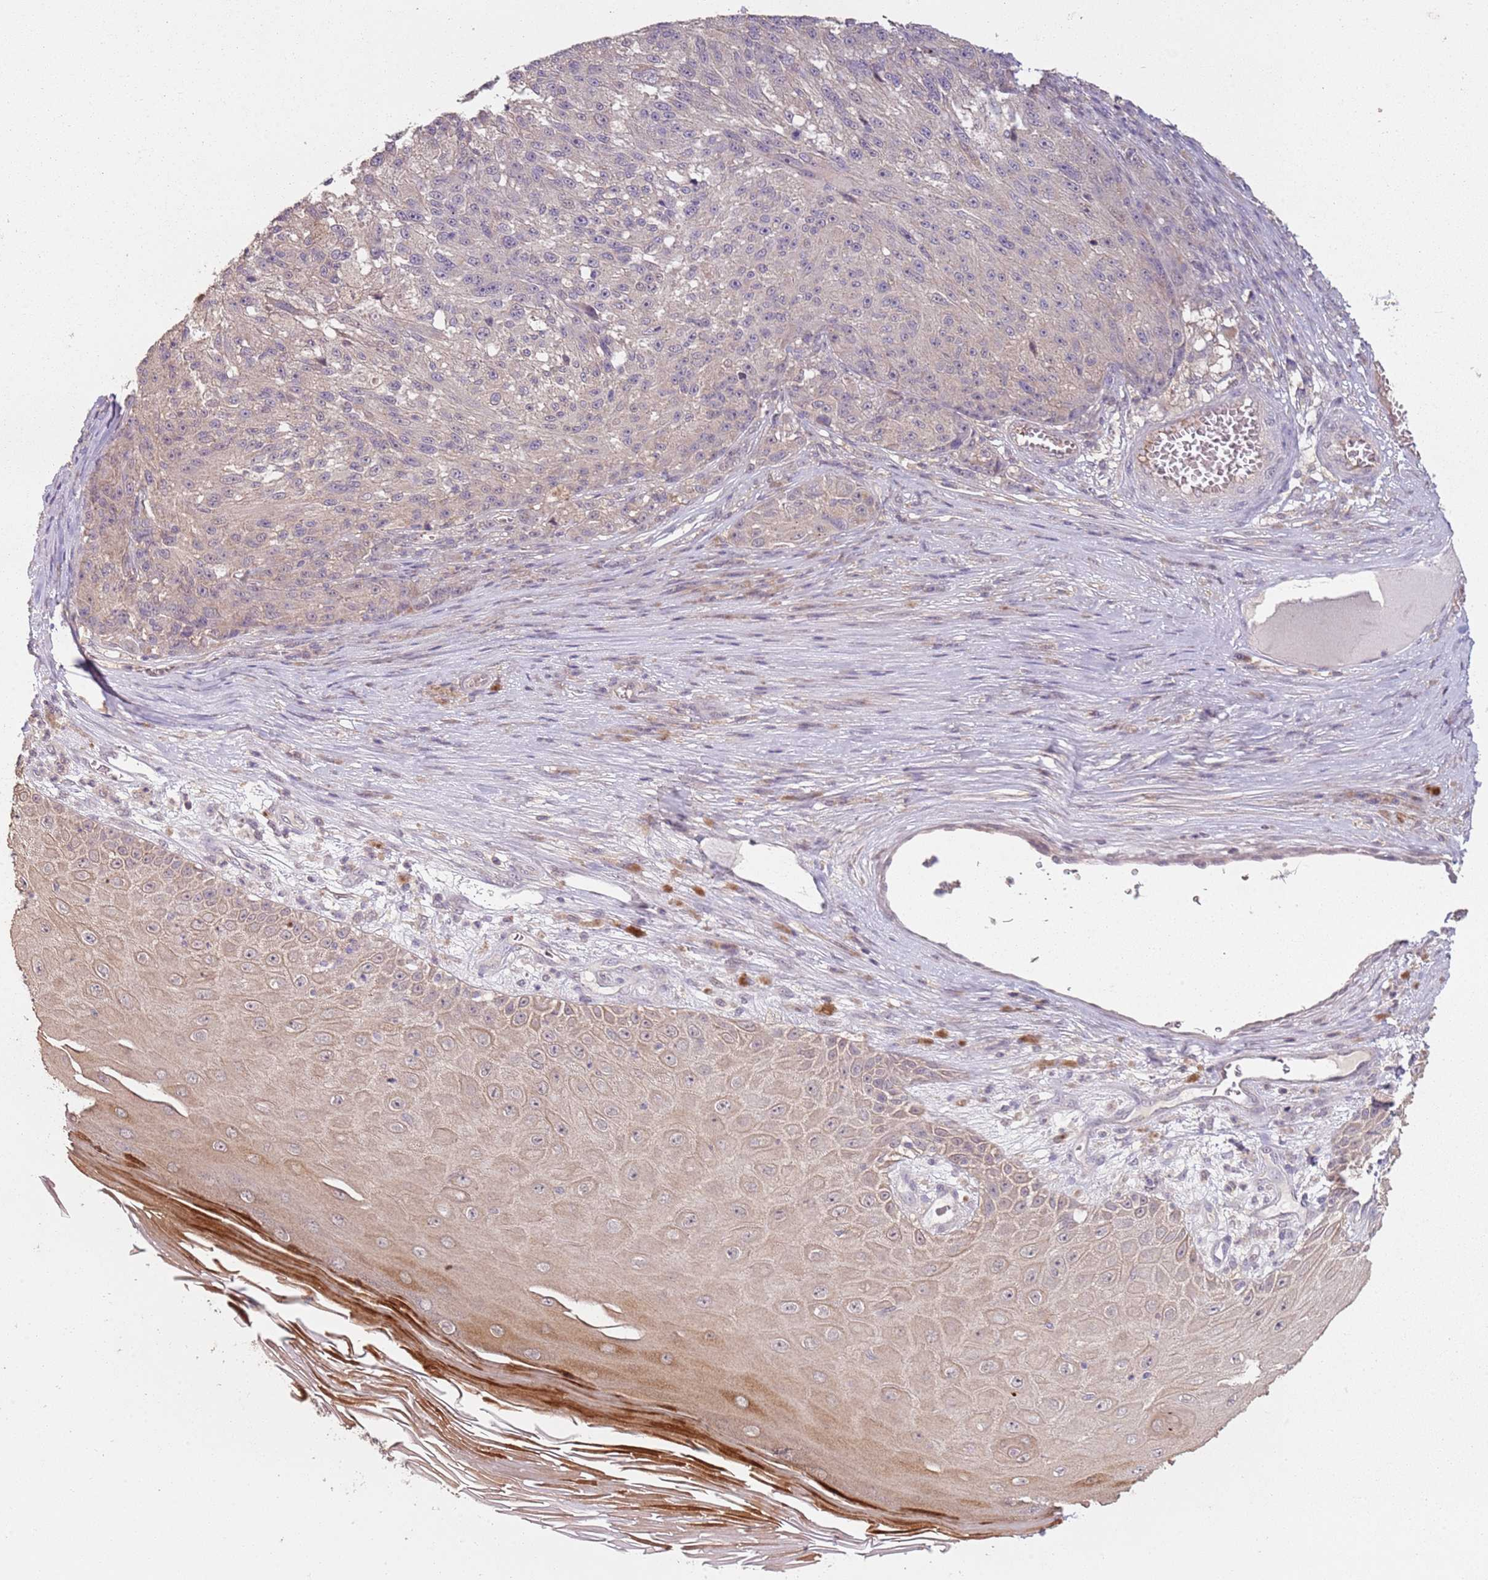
{"staining": {"intensity": "negative", "quantity": "none", "location": "none"}, "tissue": "melanoma", "cell_type": "Tumor cells", "image_type": "cancer", "snomed": [{"axis": "morphology", "description": "Malignant melanoma, NOS"}, {"axis": "topography", "description": "Skin"}], "caption": "Immunohistochemistry (IHC) micrograph of neoplastic tissue: melanoma stained with DAB demonstrates no significant protein expression in tumor cells.", "gene": "TEKT4", "patient": {"sex": "male", "age": 53}}